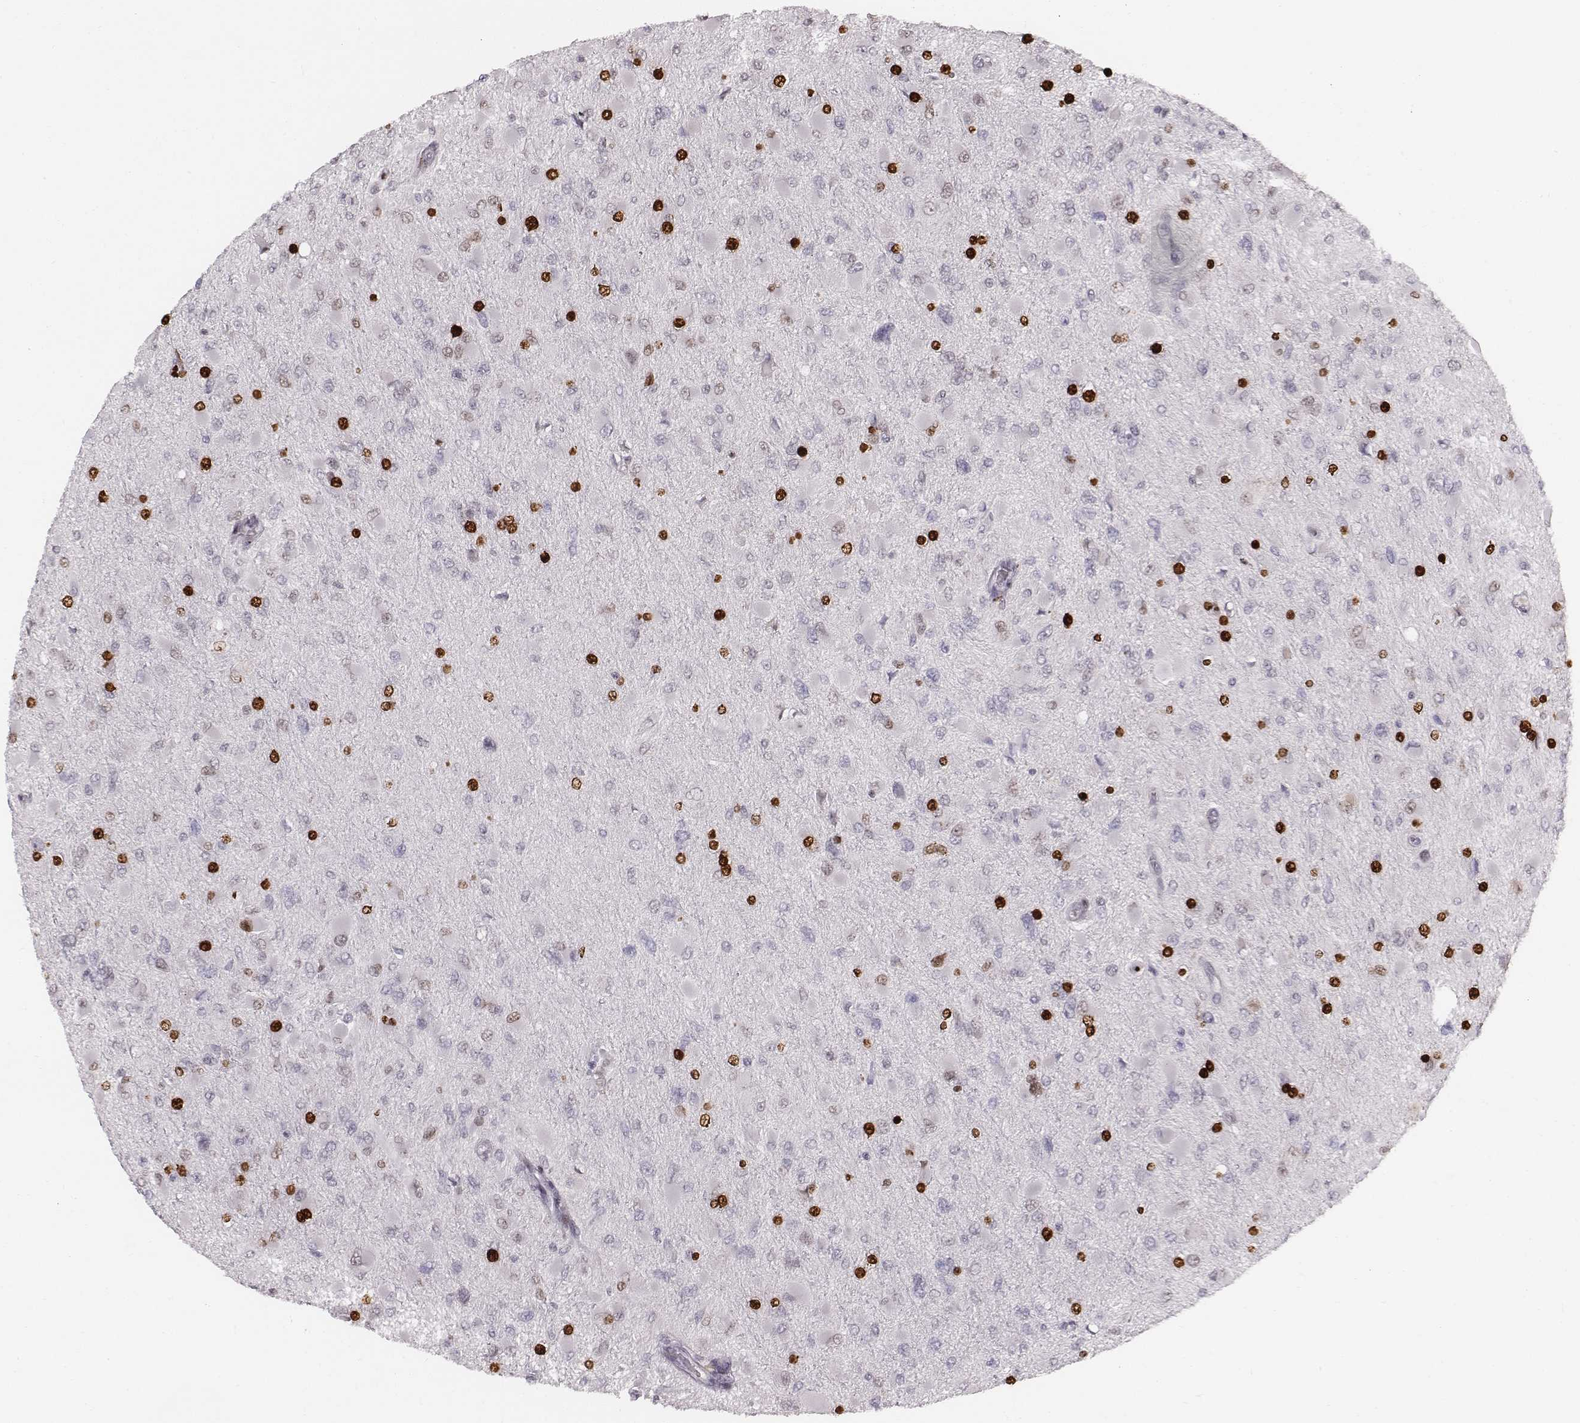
{"staining": {"intensity": "strong", "quantity": "<25%", "location": "nuclear"}, "tissue": "glioma", "cell_type": "Tumor cells", "image_type": "cancer", "snomed": [{"axis": "morphology", "description": "Glioma, malignant, High grade"}, {"axis": "topography", "description": "Cerebral cortex"}], "caption": "Malignant glioma (high-grade) stained for a protein displays strong nuclear positivity in tumor cells.", "gene": "NDC1", "patient": {"sex": "female", "age": 36}}